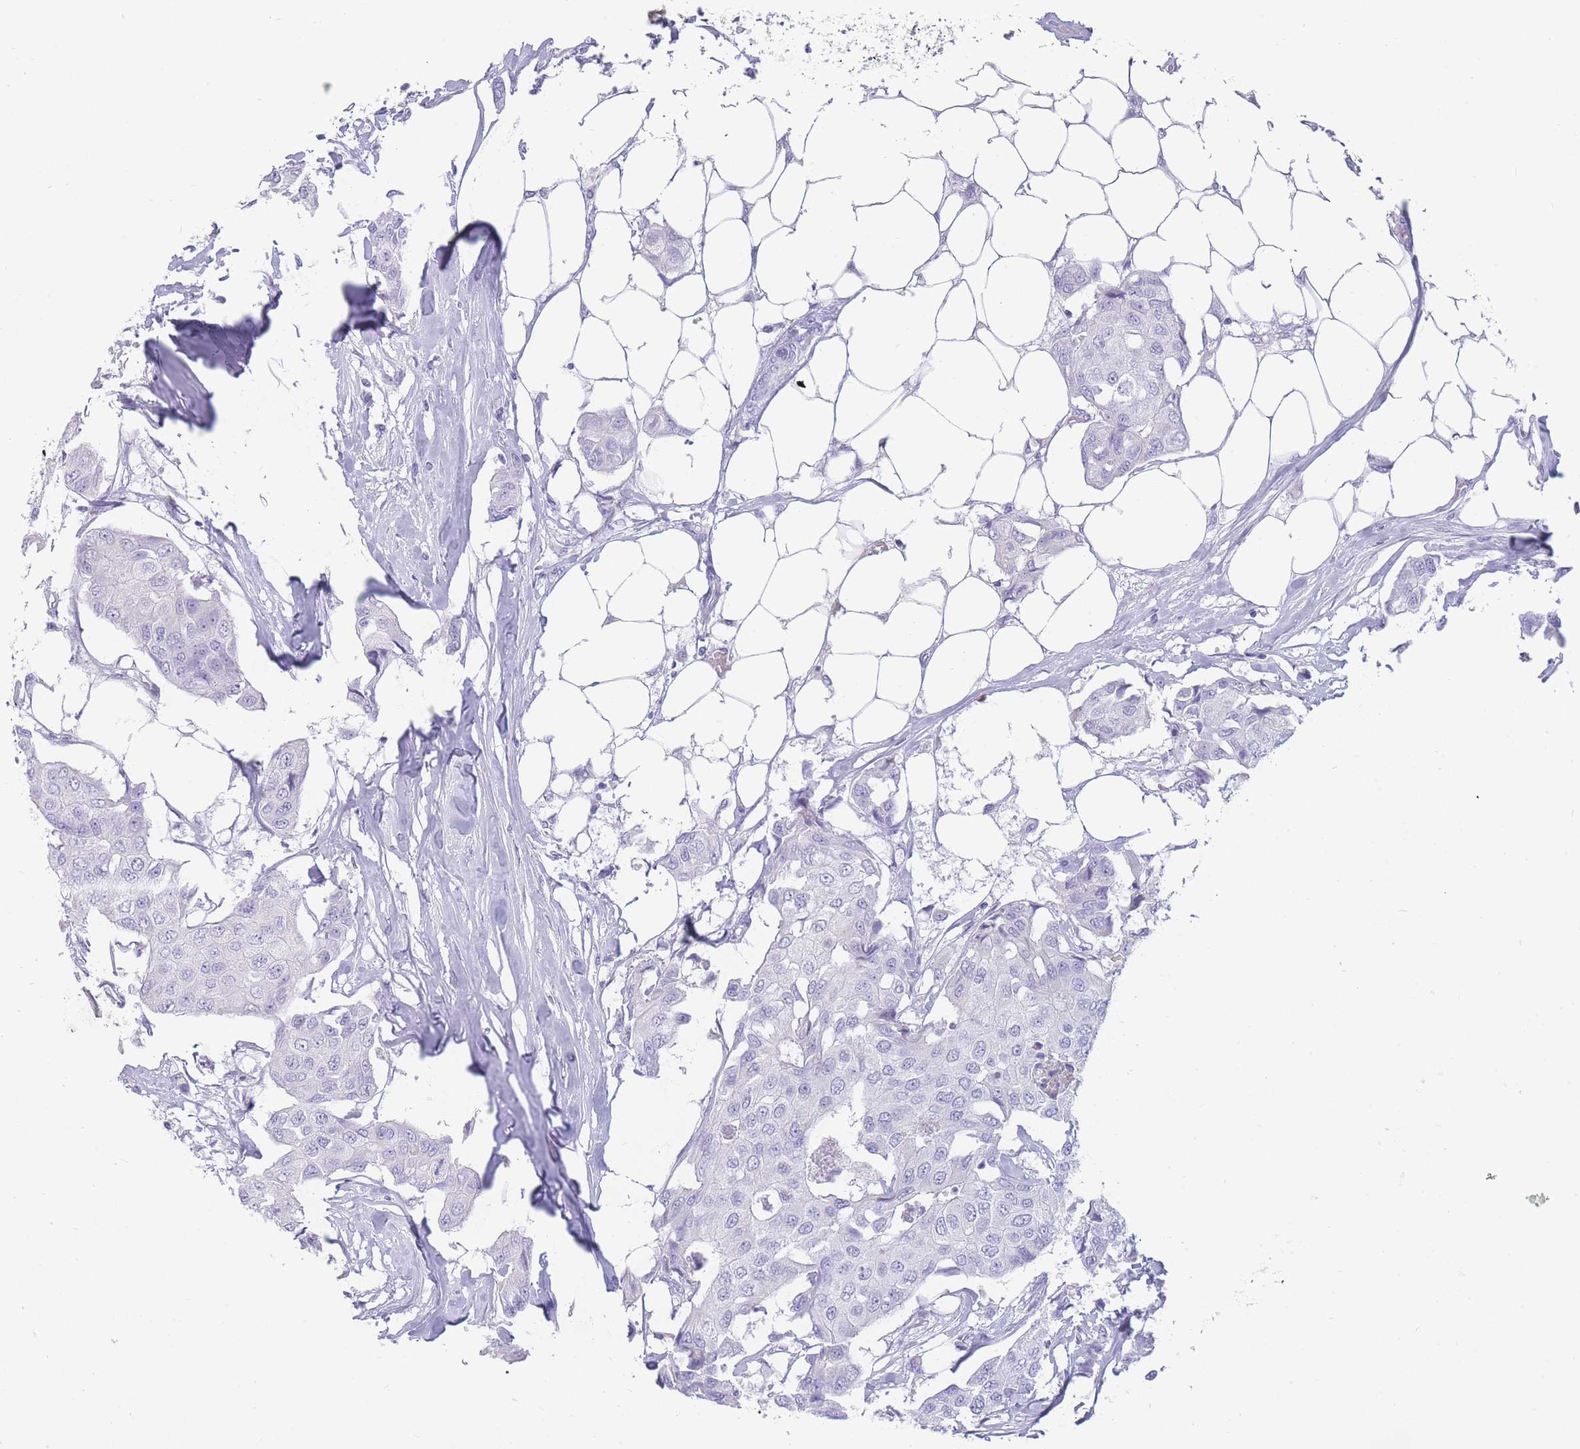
{"staining": {"intensity": "negative", "quantity": "none", "location": "none"}, "tissue": "breast cancer", "cell_type": "Tumor cells", "image_type": "cancer", "snomed": [{"axis": "morphology", "description": "Duct carcinoma"}, {"axis": "topography", "description": "Breast"}, {"axis": "topography", "description": "Lymph node"}], "caption": "This is an immunohistochemistry image of breast cancer (intraductal carcinoma). There is no staining in tumor cells.", "gene": "UPK1A", "patient": {"sex": "female", "age": 80}}